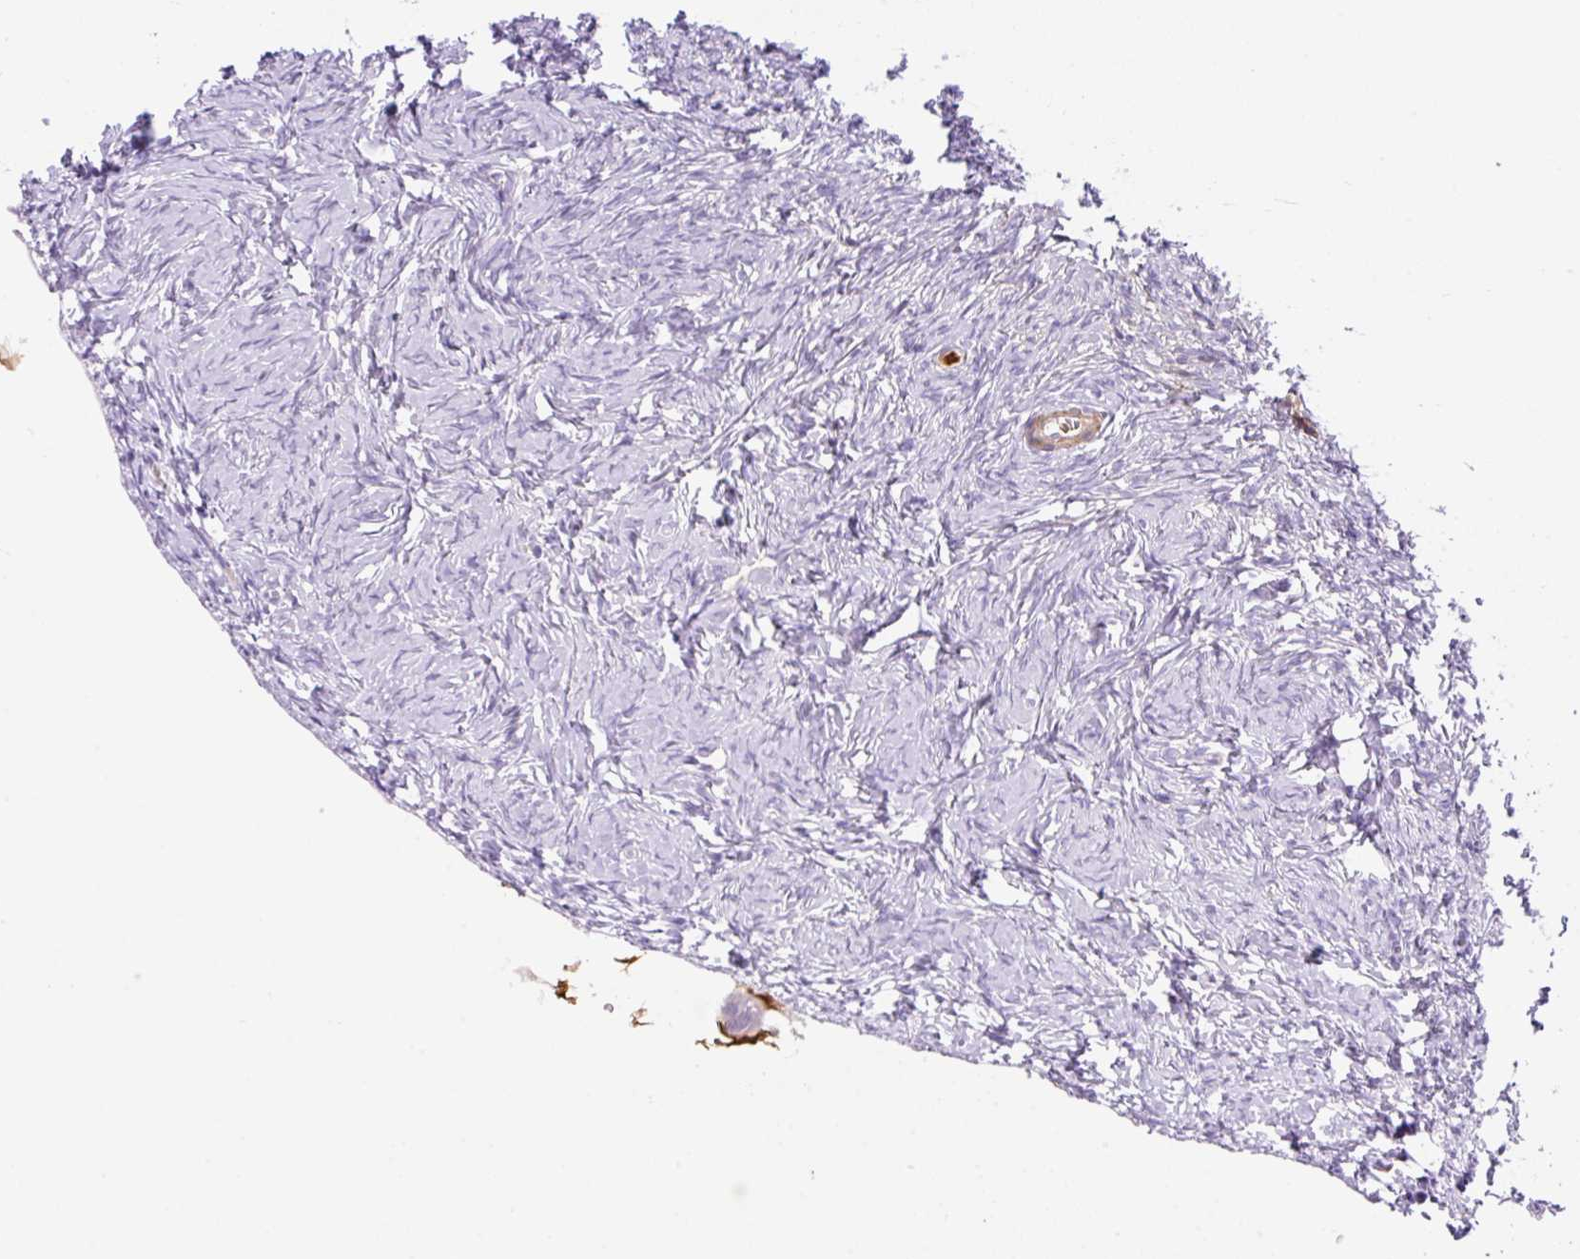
{"staining": {"intensity": "negative", "quantity": "none", "location": "none"}, "tissue": "ovary", "cell_type": "Ovarian stroma cells", "image_type": "normal", "snomed": [{"axis": "morphology", "description": "Normal tissue, NOS"}, {"axis": "topography", "description": "Ovary"}], "caption": "This is an immunohistochemistry photomicrograph of benign ovary. There is no staining in ovarian stroma cells.", "gene": "TDRD15", "patient": {"sex": "female", "age": 51}}